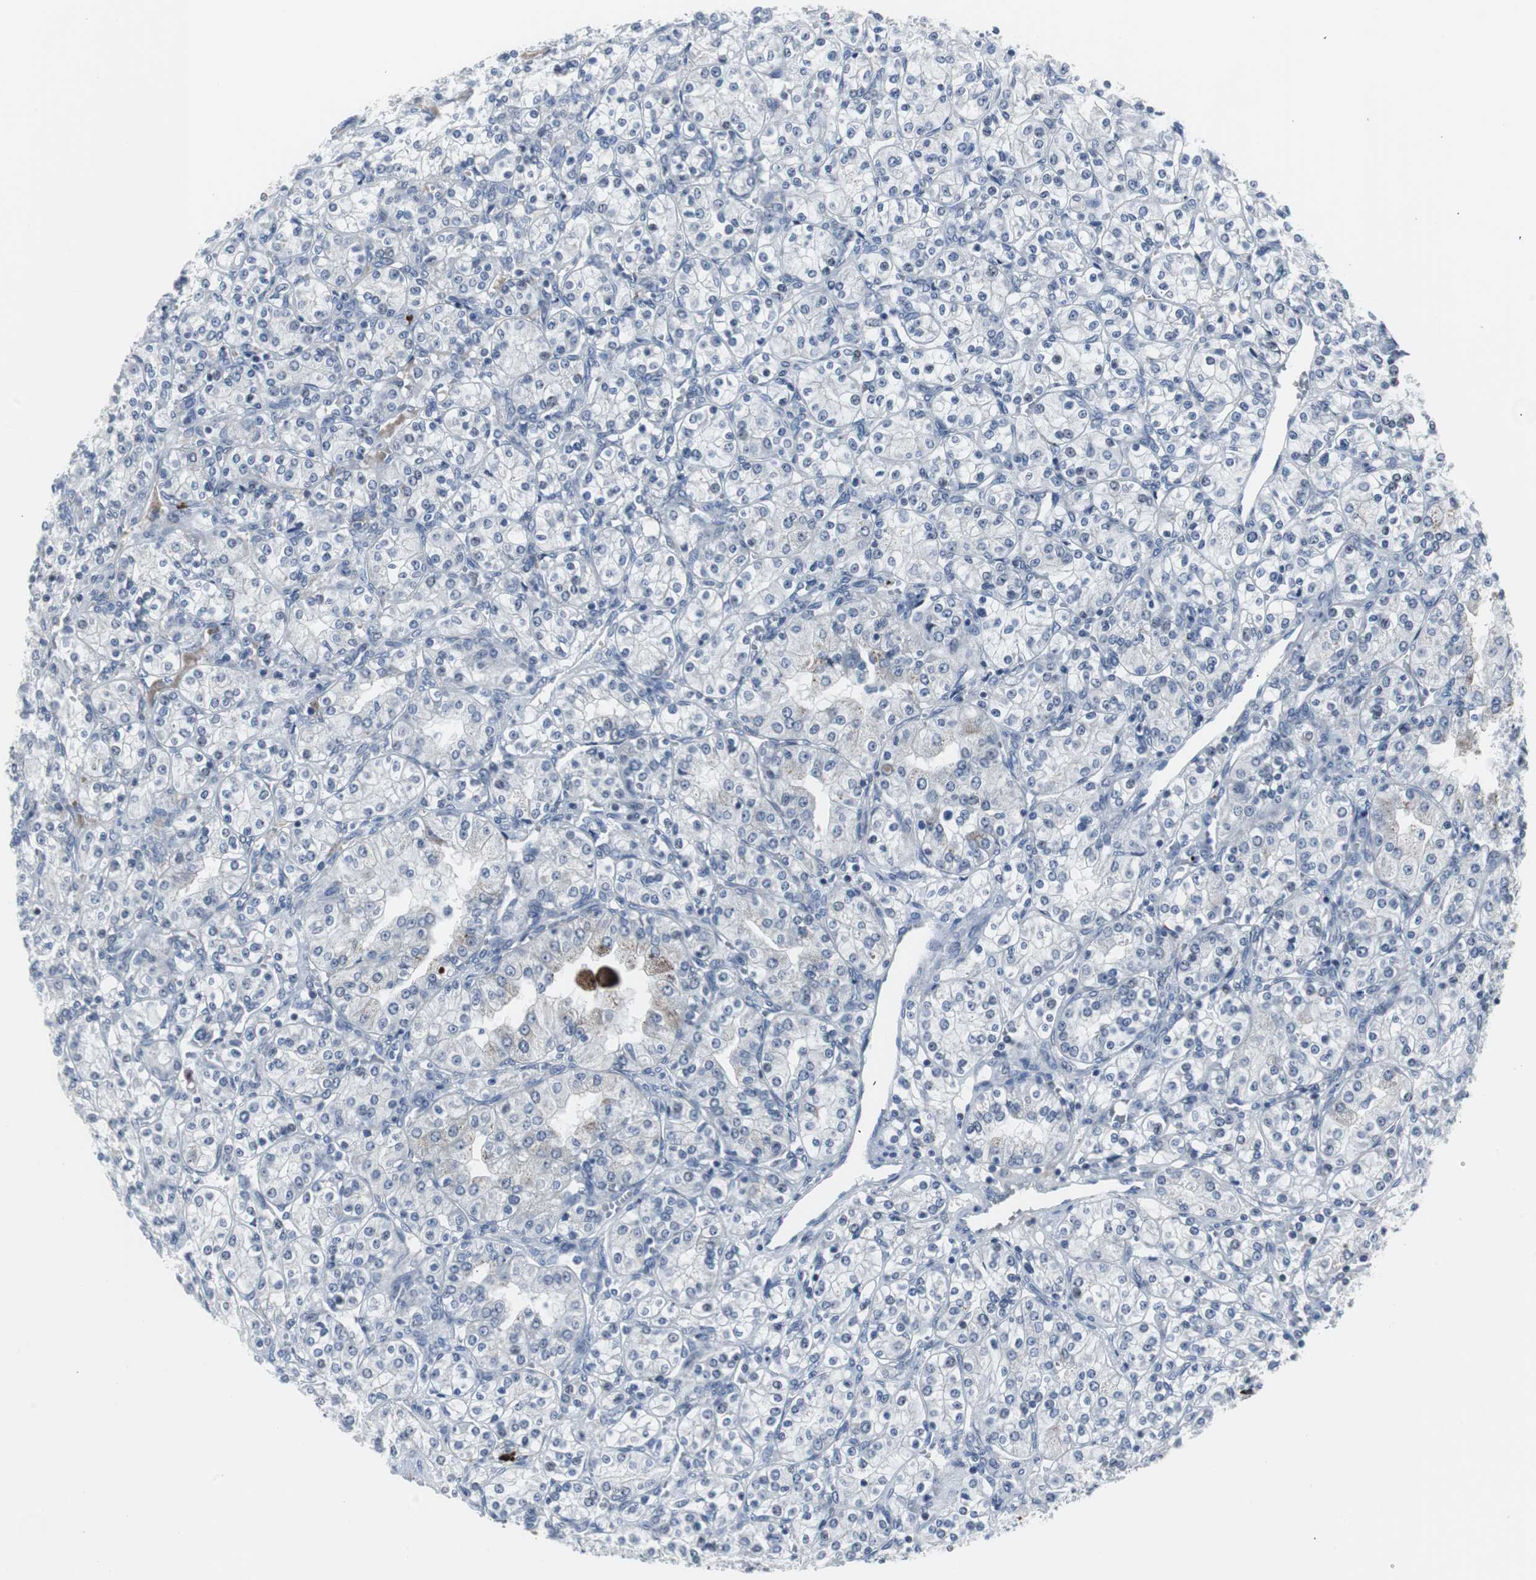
{"staining": {"intensity": "negative", "quantity": "none", "location": "none"}, "tissue": "renal cancer", "cell_type": "Tumor cells", "image_type": "cancer", "snomed": [{"axis": "morphology", "description": "Adenocarcinoma, NOS"}, {"axis": "topography", "description": "Kidney"}], "caption": "Tumor cells are negative for brown protein staining in adenocarcinoma (renal).", "gene": "DOK1", "patient": {"sex": "male", "age": 77}}